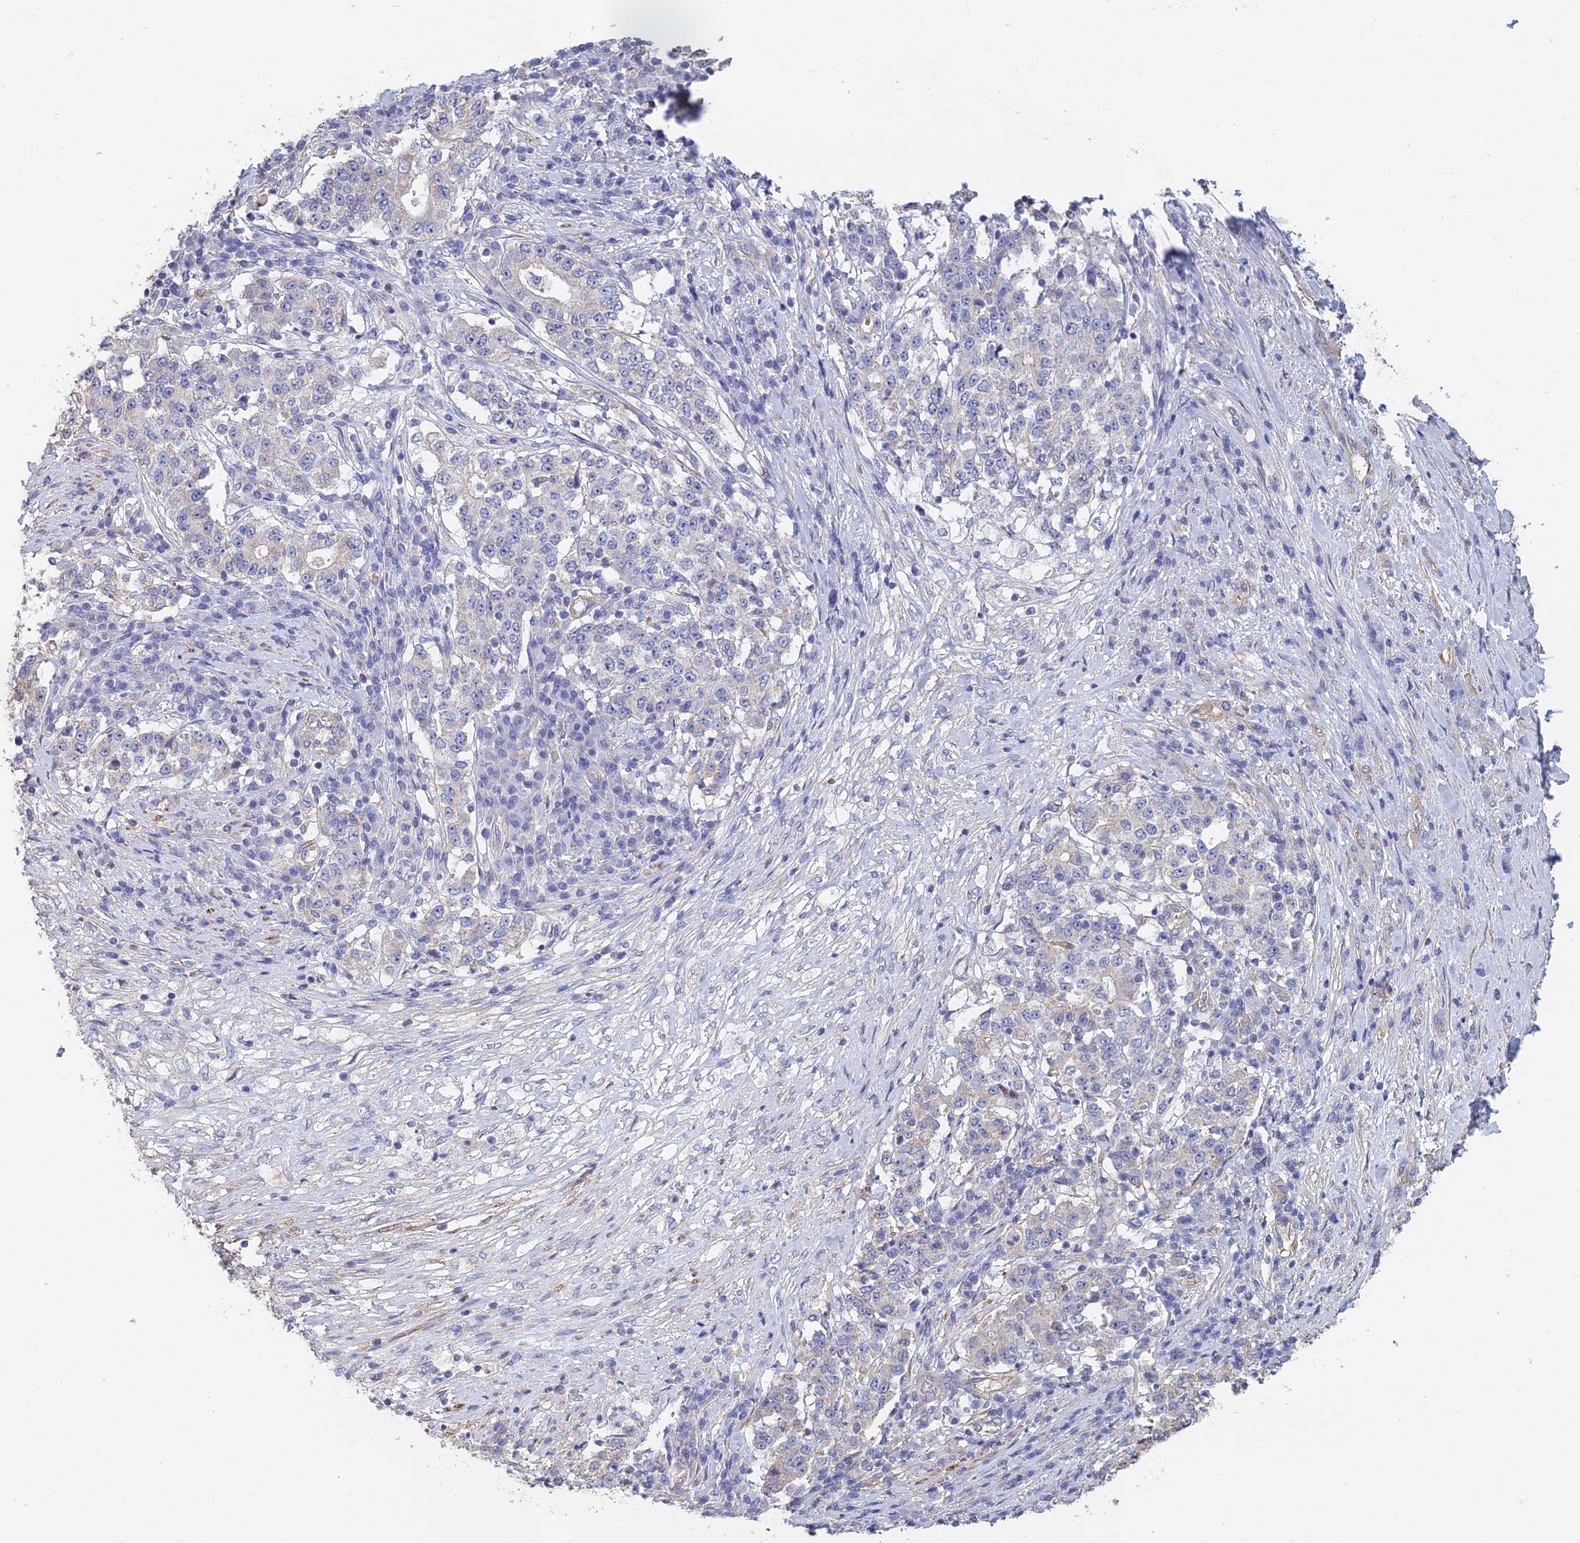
{"staining": {"intensity": "negative", "quantity": "none", "location": "none"}, "tissue": "stomach cancer", "cell_type": "Tumor cells", "image_type": "cancer", "snomed": [{"axis": "morphology", "description": "Adenocarcinoma, NOS"}, {"axis": "topography", "description": "Stomach"}], "caption": "High power microscopy photomicrograph of an immunohistochemistry (IHC) image of stomach adenocarcinoma, revealing no significant expression in tumor cells.", "gene": "PCDHA5", "patient": {"sex": "male", "age": 59}}